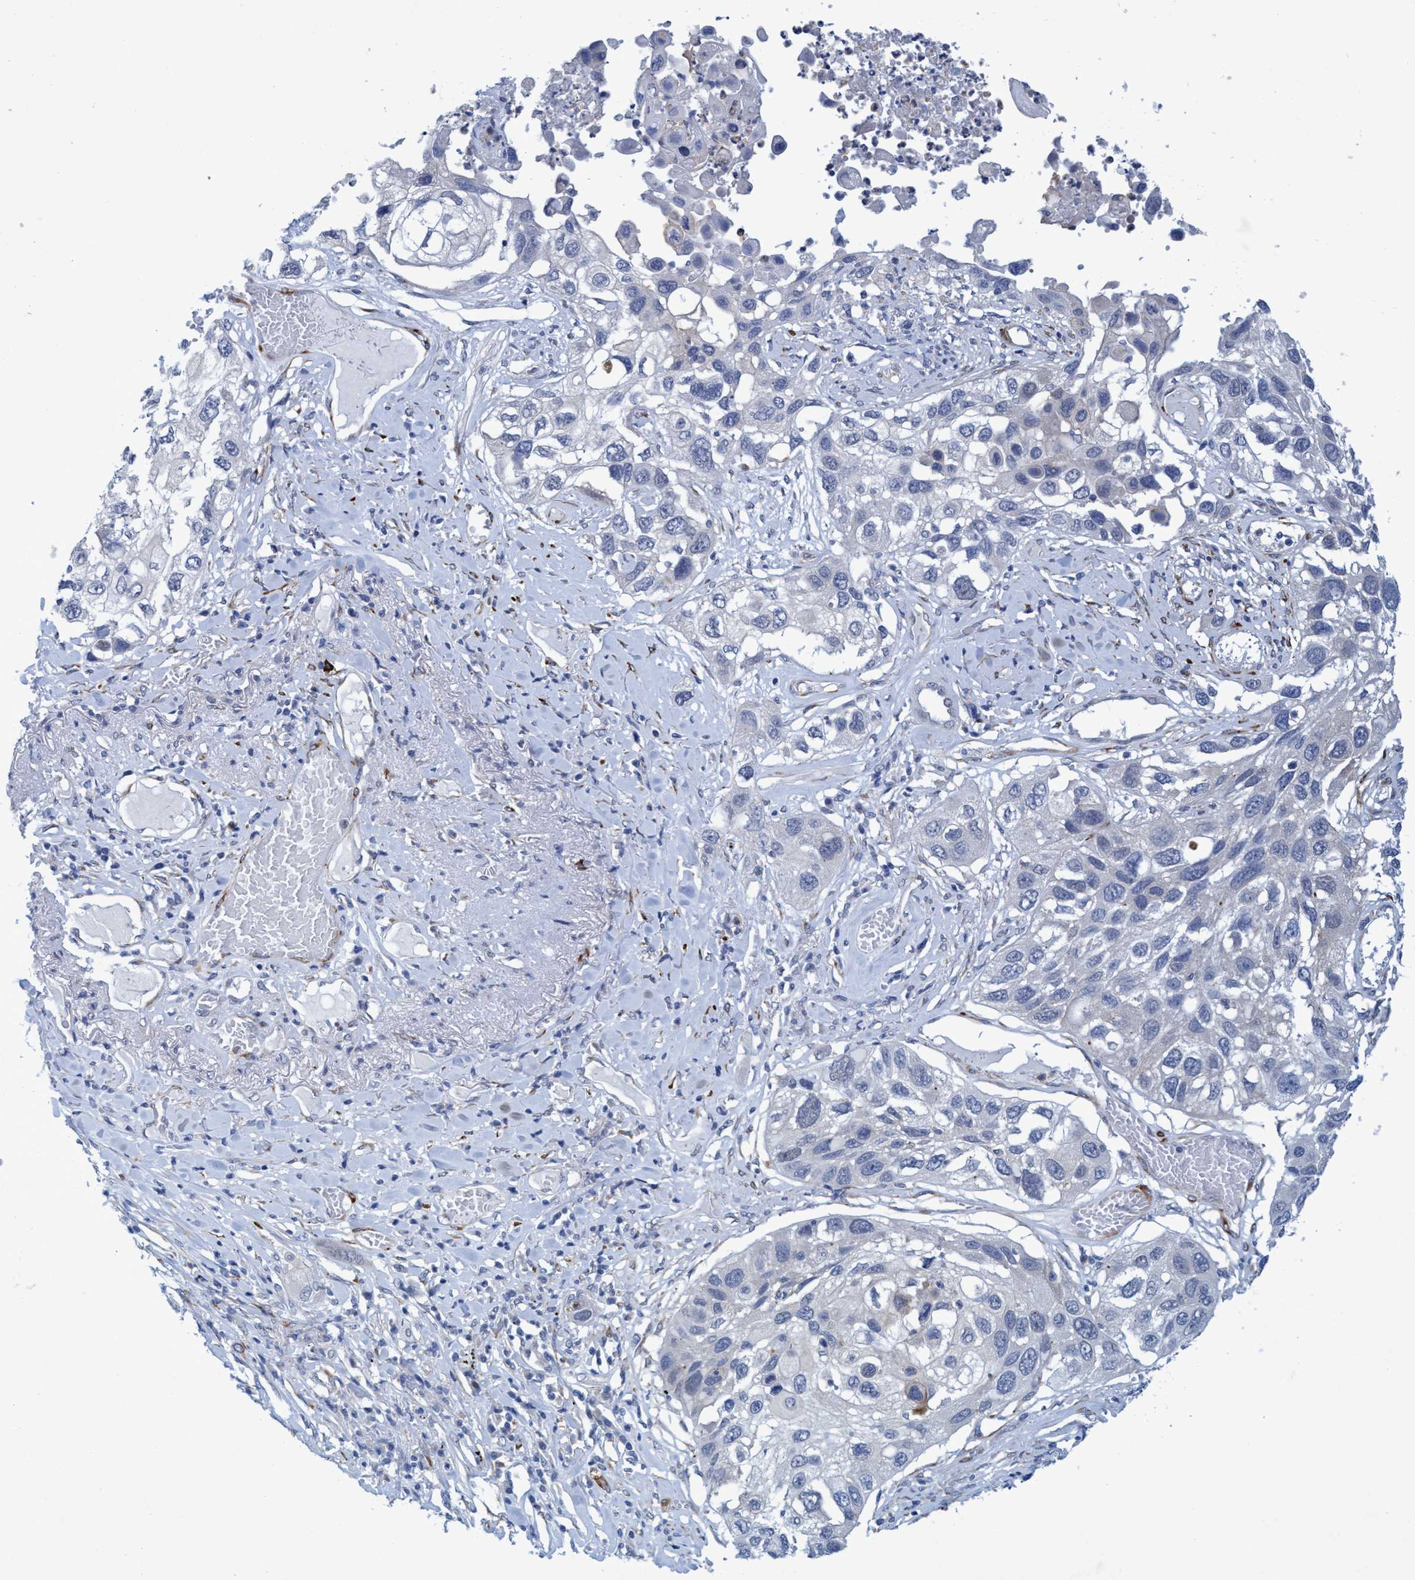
{"staining": {"intensity": "negative", "quantity": "none", "location": "none"}, "tissue": "lung cancer", "cell_type": "Tumor cells", "image_type": "cancer", "snomed": [{"axis": "morphology", "description": "Squamous cell carcinoma, NOS"}, {"axis": "topography", "description": "Lung"}], "caption": "Lung squamous cell carcinoma was stained to show a protein in brown. There is no significant positivity in tumor cells.", "gene": "SLC43A2", "patient": {"sex": "male", "age": 71}}